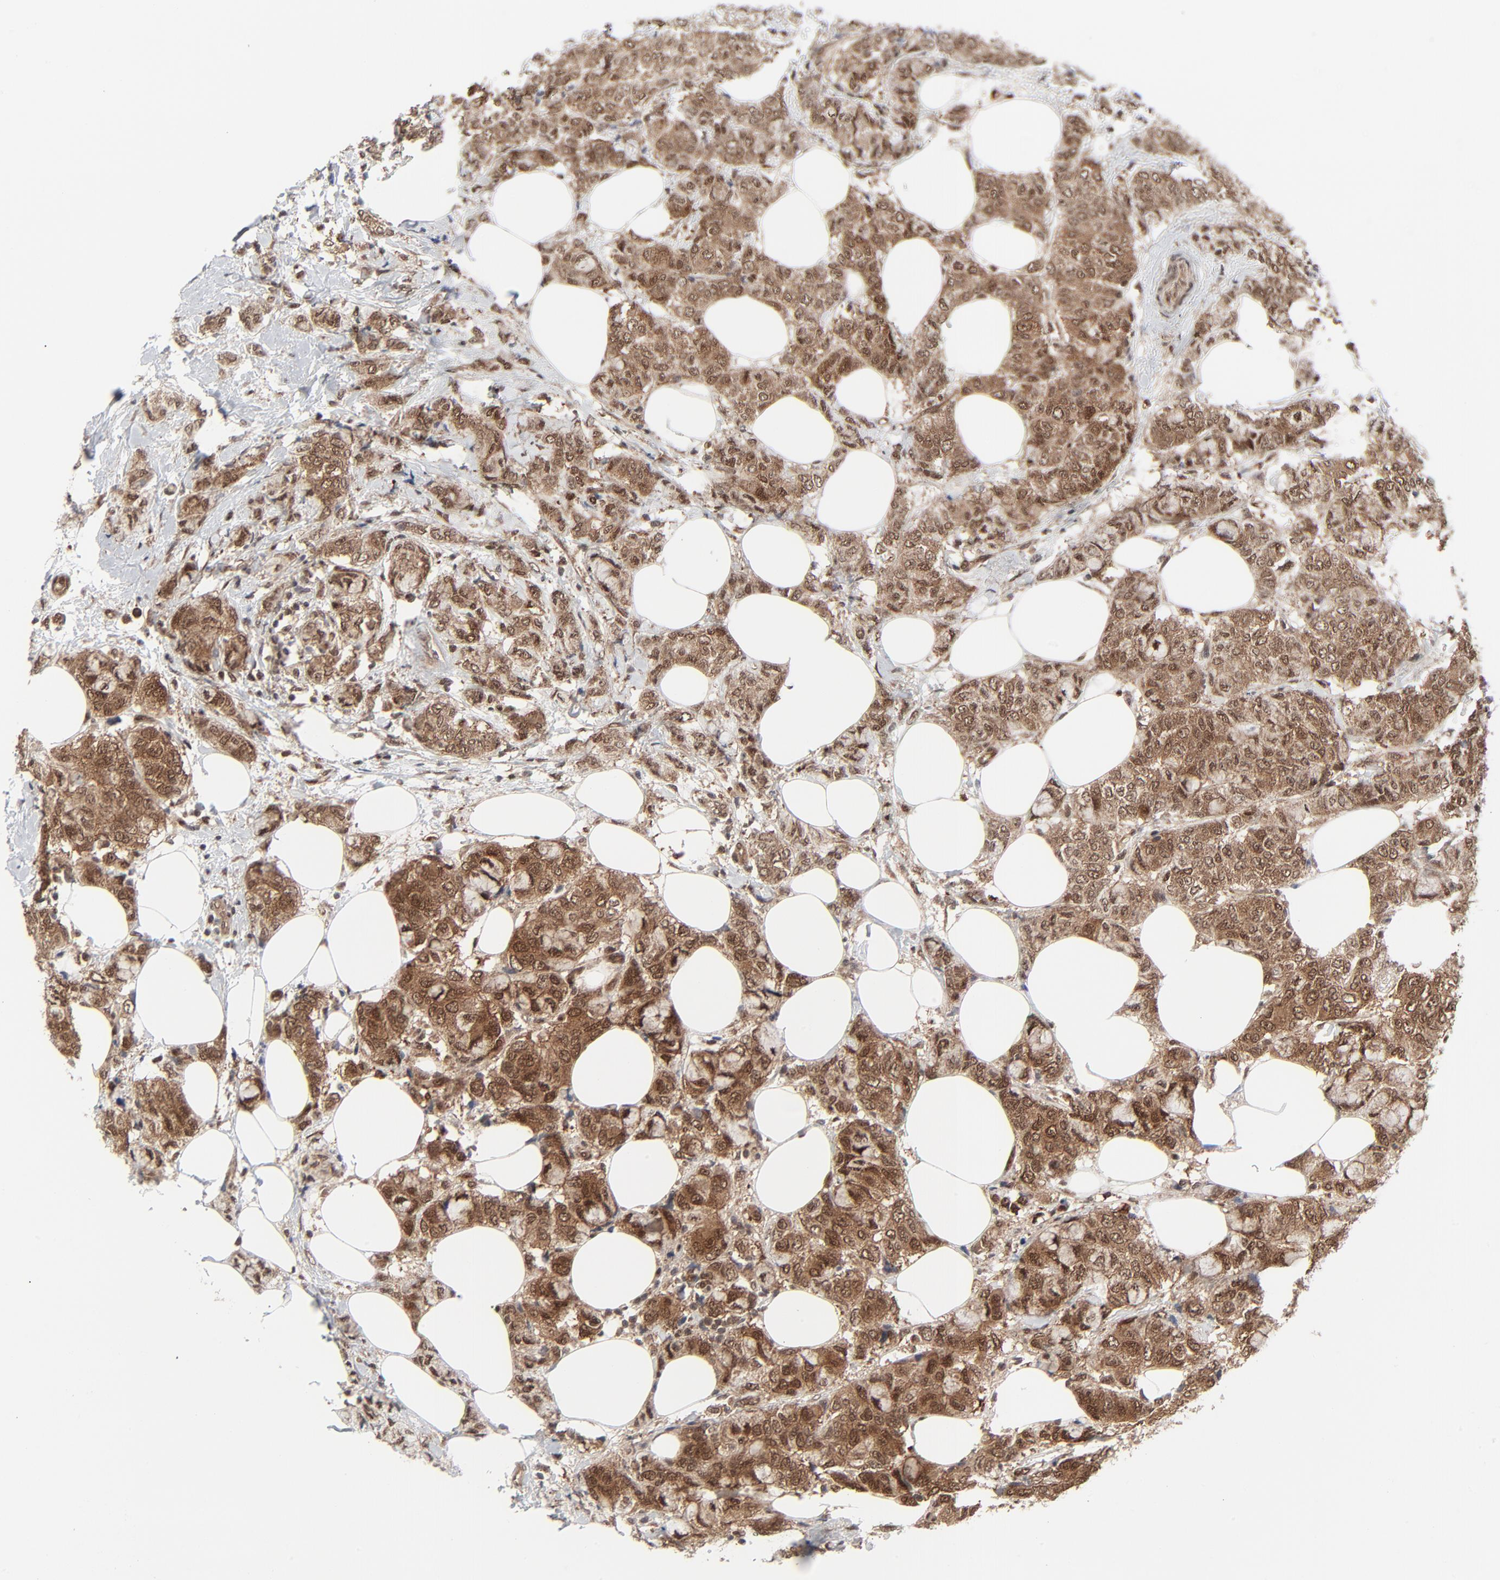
{"staining": {"intensity": "moderate", "quantity": ">75%", "location": "cytoplasmic/membranous,nuclear"}, "tissue": "breast cancer", "cell_type": "Tumor cells", "image_type": "cancer", "snomed": [{"axis": "morphology", "description": "Lobular carcinoma"}, {"axis": "topography", "description": "Breast"}], "caption": "The photomicrograph demonstrates a brown stain indicating the presence of a protein in the cytoplasmic/membranous and nuclear of tumor cells in breast lobular carcinoma.", "gene": "AKT1", "patient": {"sex": "female", "age": 60}}